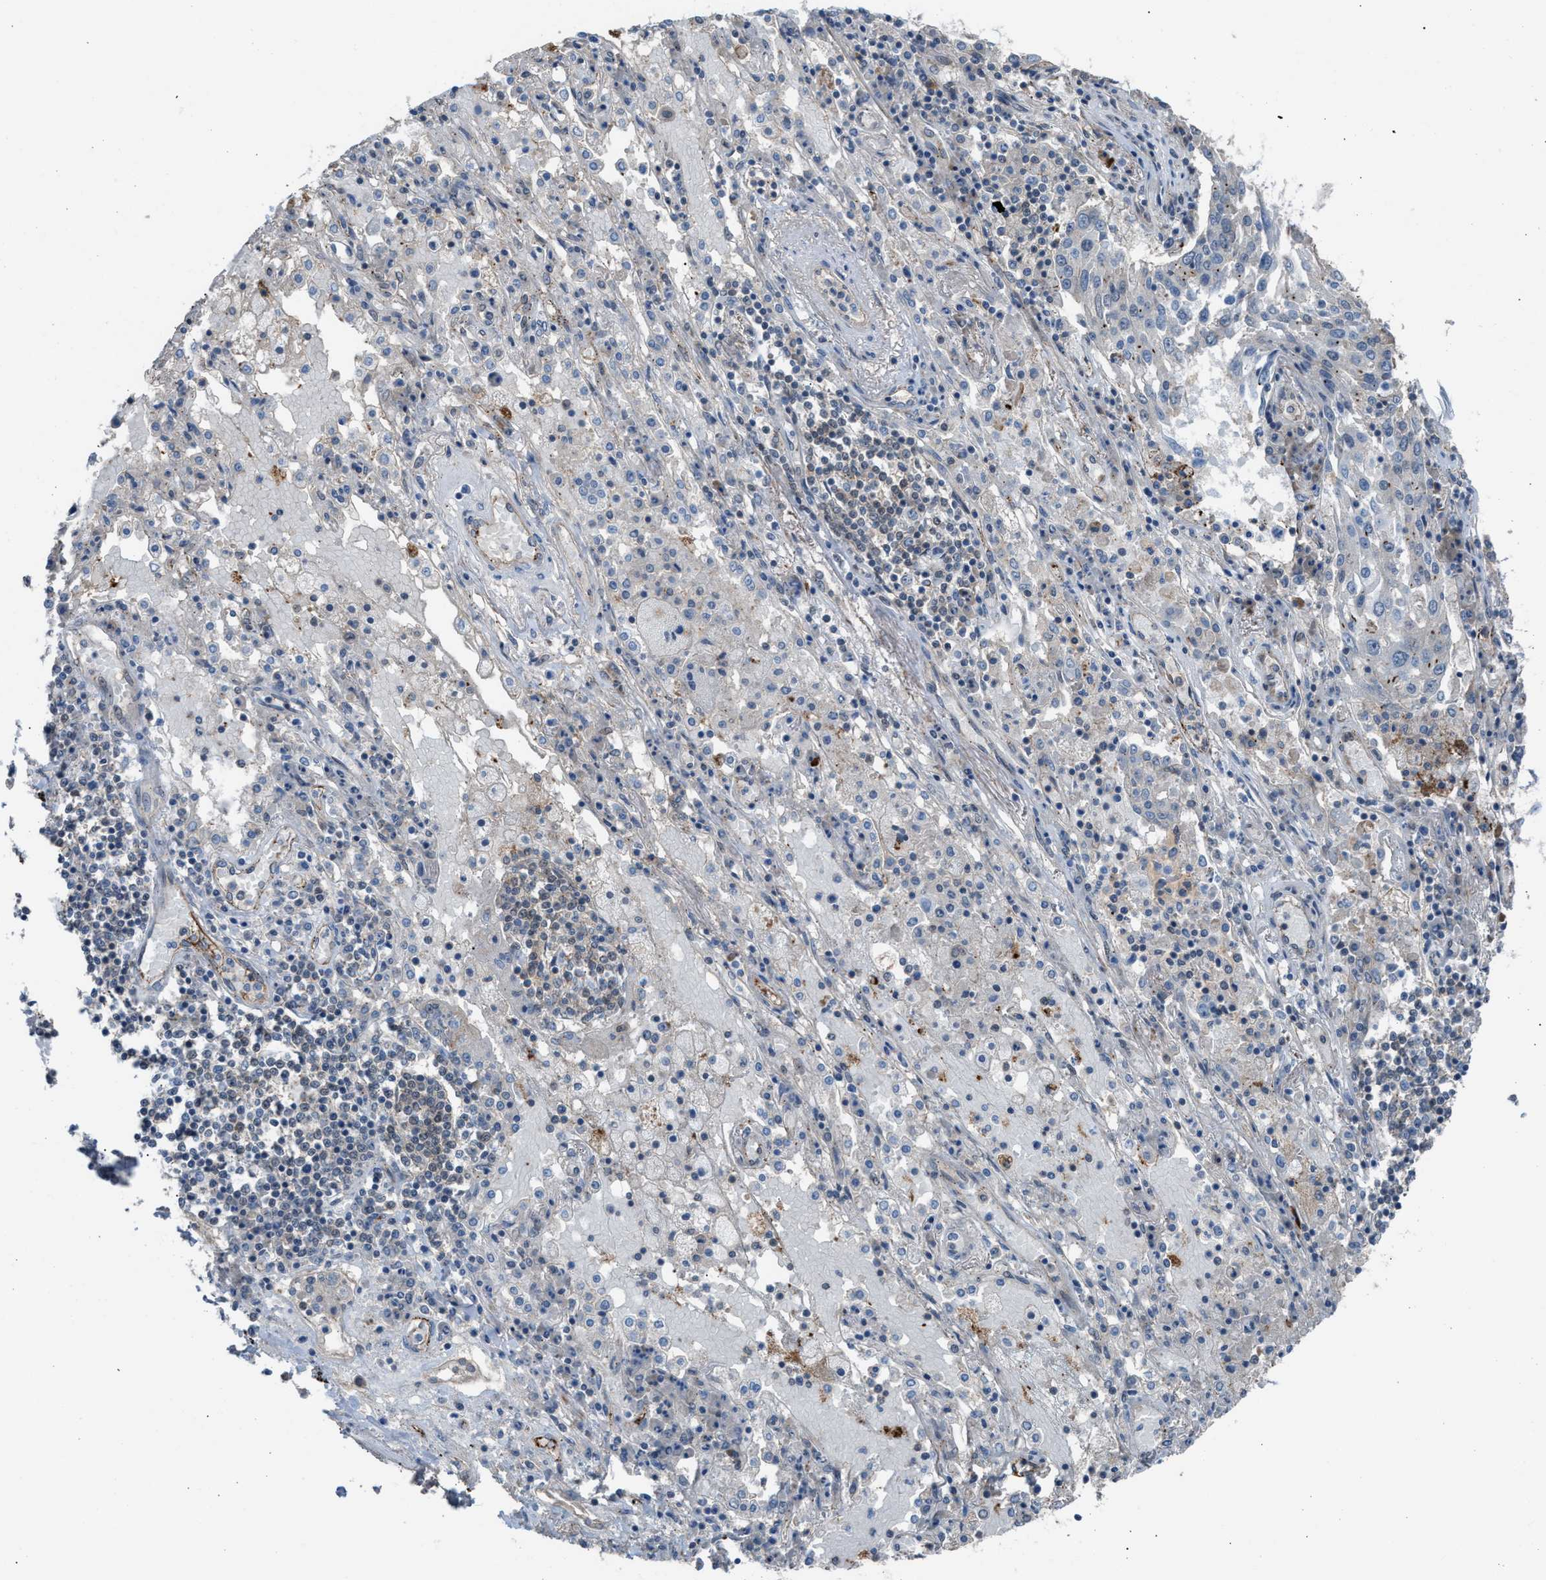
{"staining": {"intensity": "moderate", "quantity": "25%-75%", "location": "cytoplasmic/membranous"}, "tissue": "lung cancer", "cell_type": "Tumor cells", "image_type": "cancer", "snomed": [{"axis": "morphology", "description": "Squamous cell carcinoma, NOS"}, {"axis": "topography", "description": "Lung"}], "caption": "This image exhibits IHC staining of squamous cell carcinoma (lung), with medium moderate cytoplasmic/membranous positivity in approximately 25%-75% of tumor cells.", "gene": "CRTC1", "patient": {"sex": "male", "age": 65}}